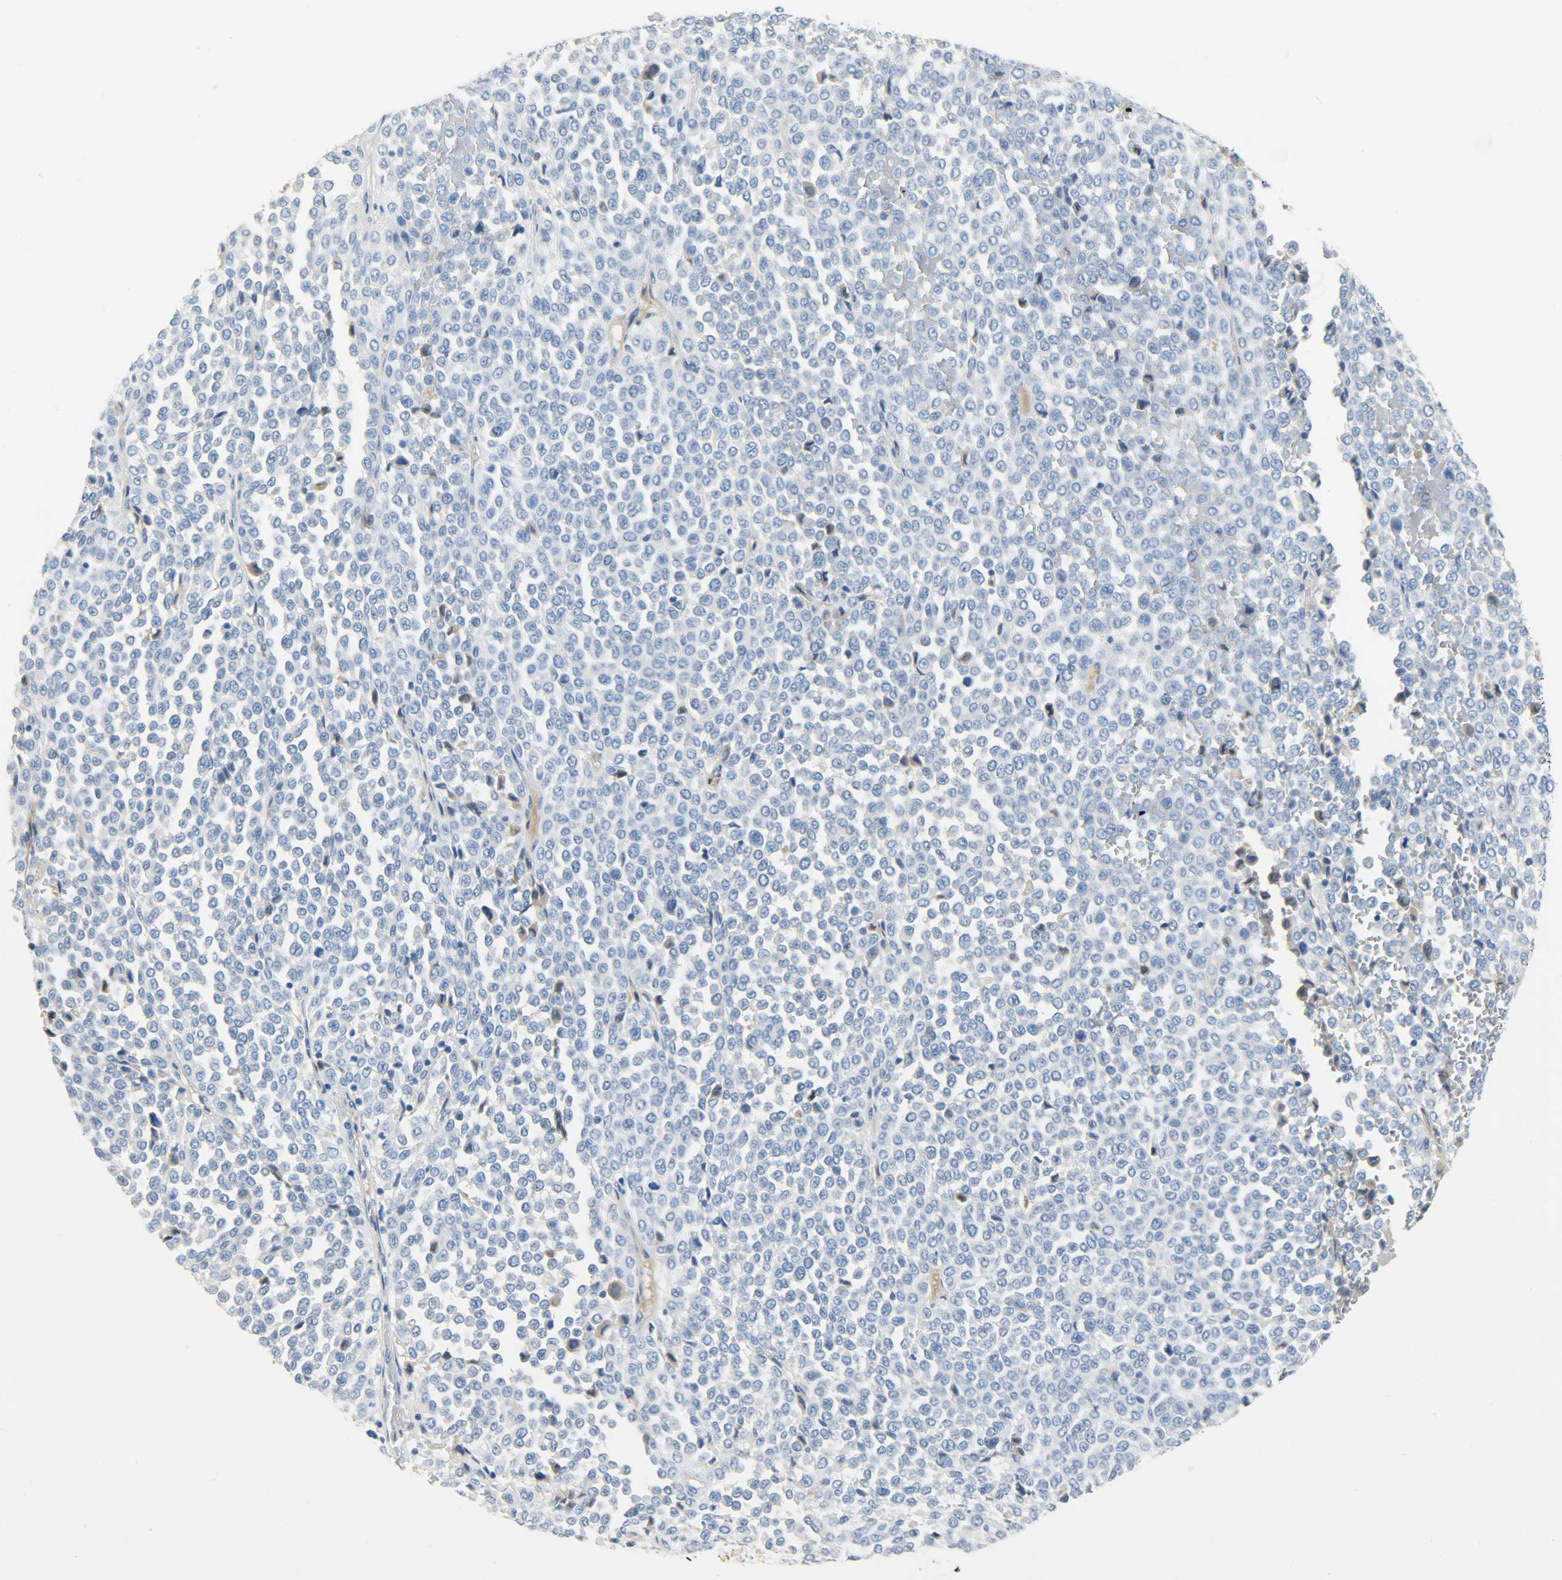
{"staining": {"intensity": "negative", "quantity": "none", "location": "none"}, "tissue": "melanoma", "cell_type": "Tumor cells", "image_type": "cancer", "snomed": [{"axis": "morphology", "description": "Malignant melanoma, Metastatic site"}, {"axis": "topography", "description": "Pancreas"}], "caption": "Human melanoma stained for a protein using immunohistochemistry (IHC) shows no positivity in tumor cells.", "gene": "CRP", "patient": {"sex": "female", "age": 30}}